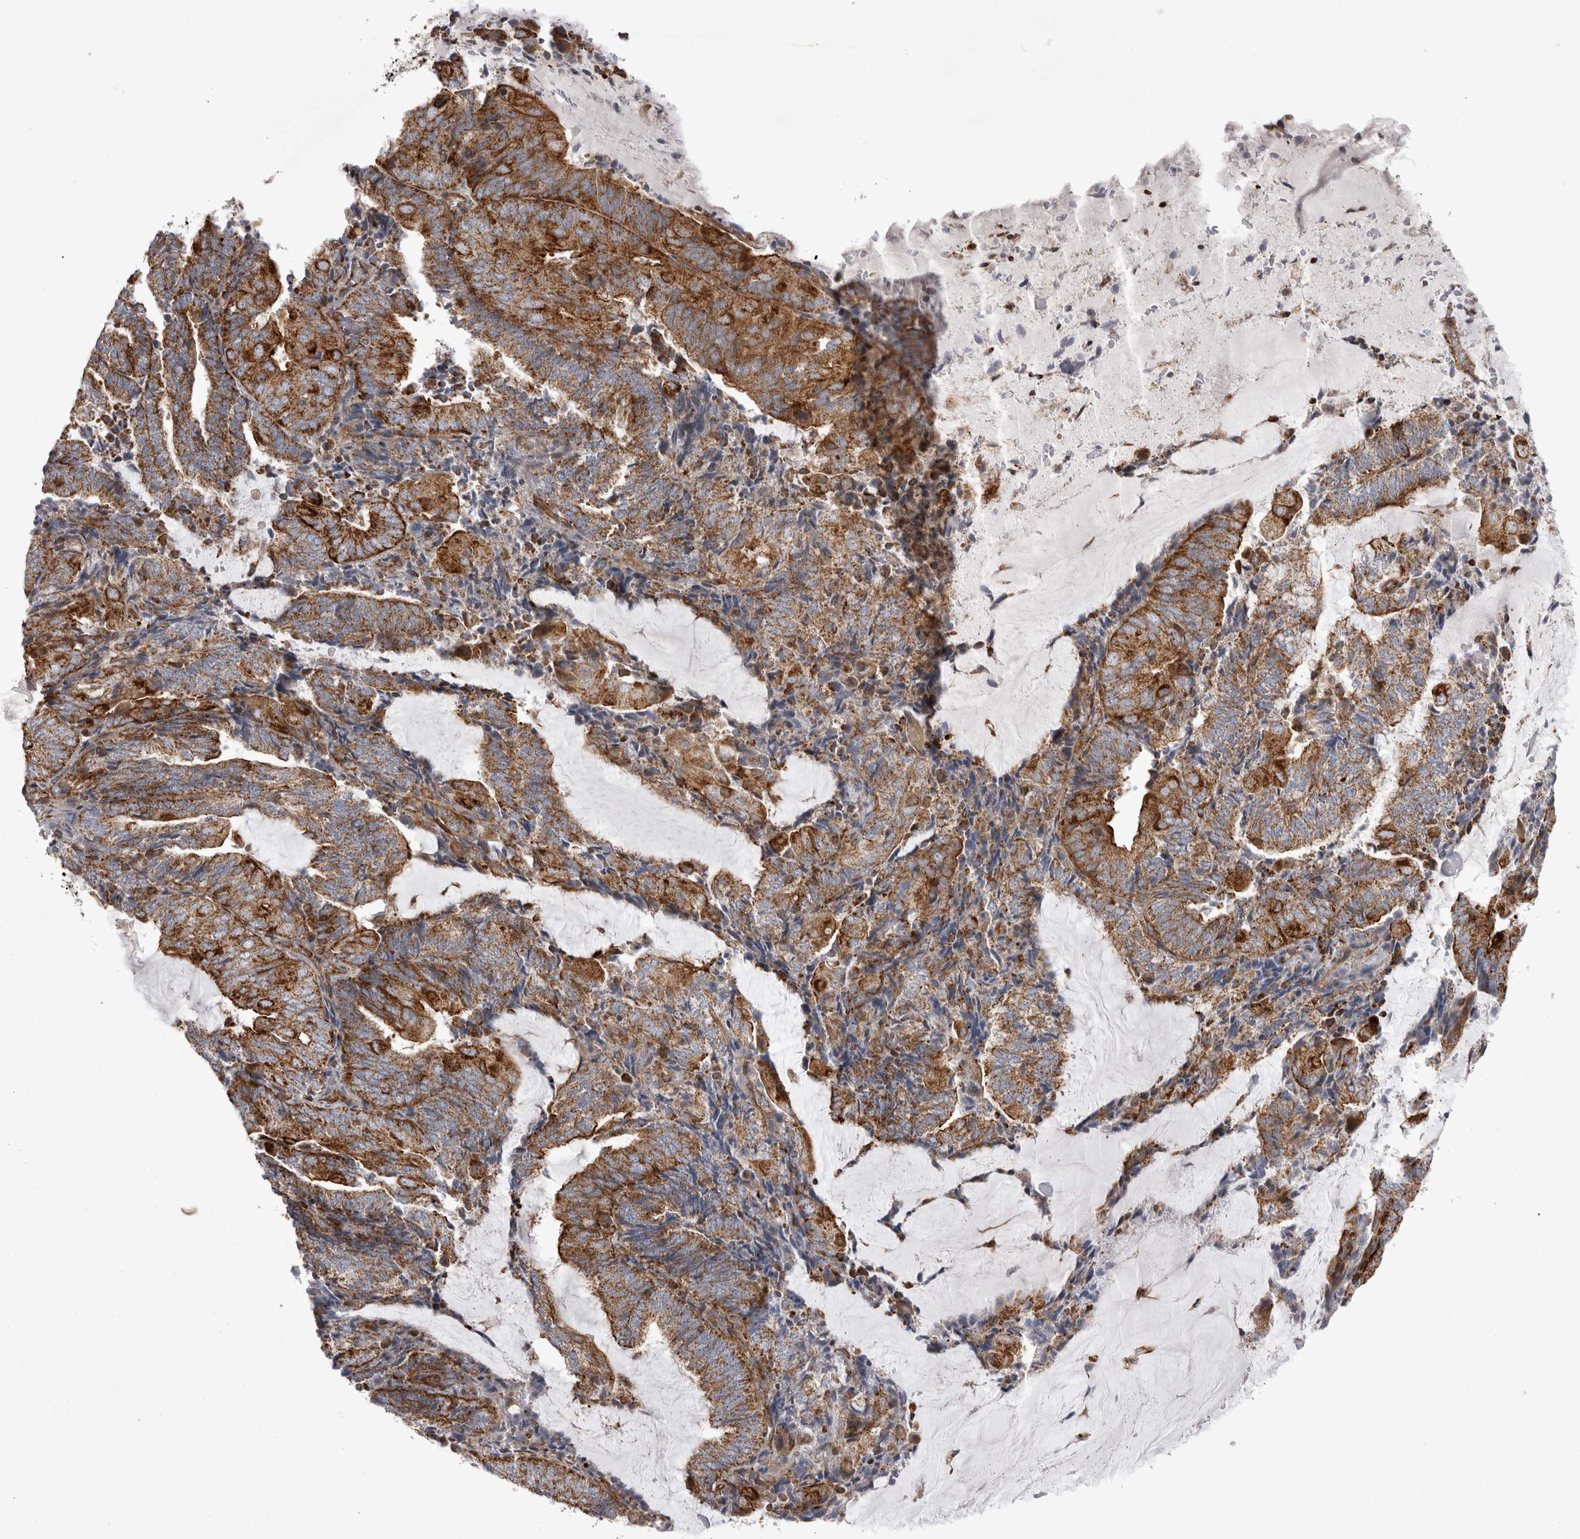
{"staining": {"intensity": "strong", "quantity": ">75%", "location": "cytoplasmic/membranous"}, "tissue": "endometrial cancer", "cell_type": "Tumor cells", "image_type": "cancer", "snomed": [{"axis": "morphology", "description": "Adenocarcinoma, NOS"}, {"axis": "topography", "description": "Endometrium"}], "caption": "This is a photomicrograph of immunohistochemistry (IHC) staining of endometrial cancer (adenocarcinoma), which shows strong expression in the cytoplasmic/membranous of tumor cells.", "gene": "TSPOAP1", "patient": {"sex": "female", "age": 81}}